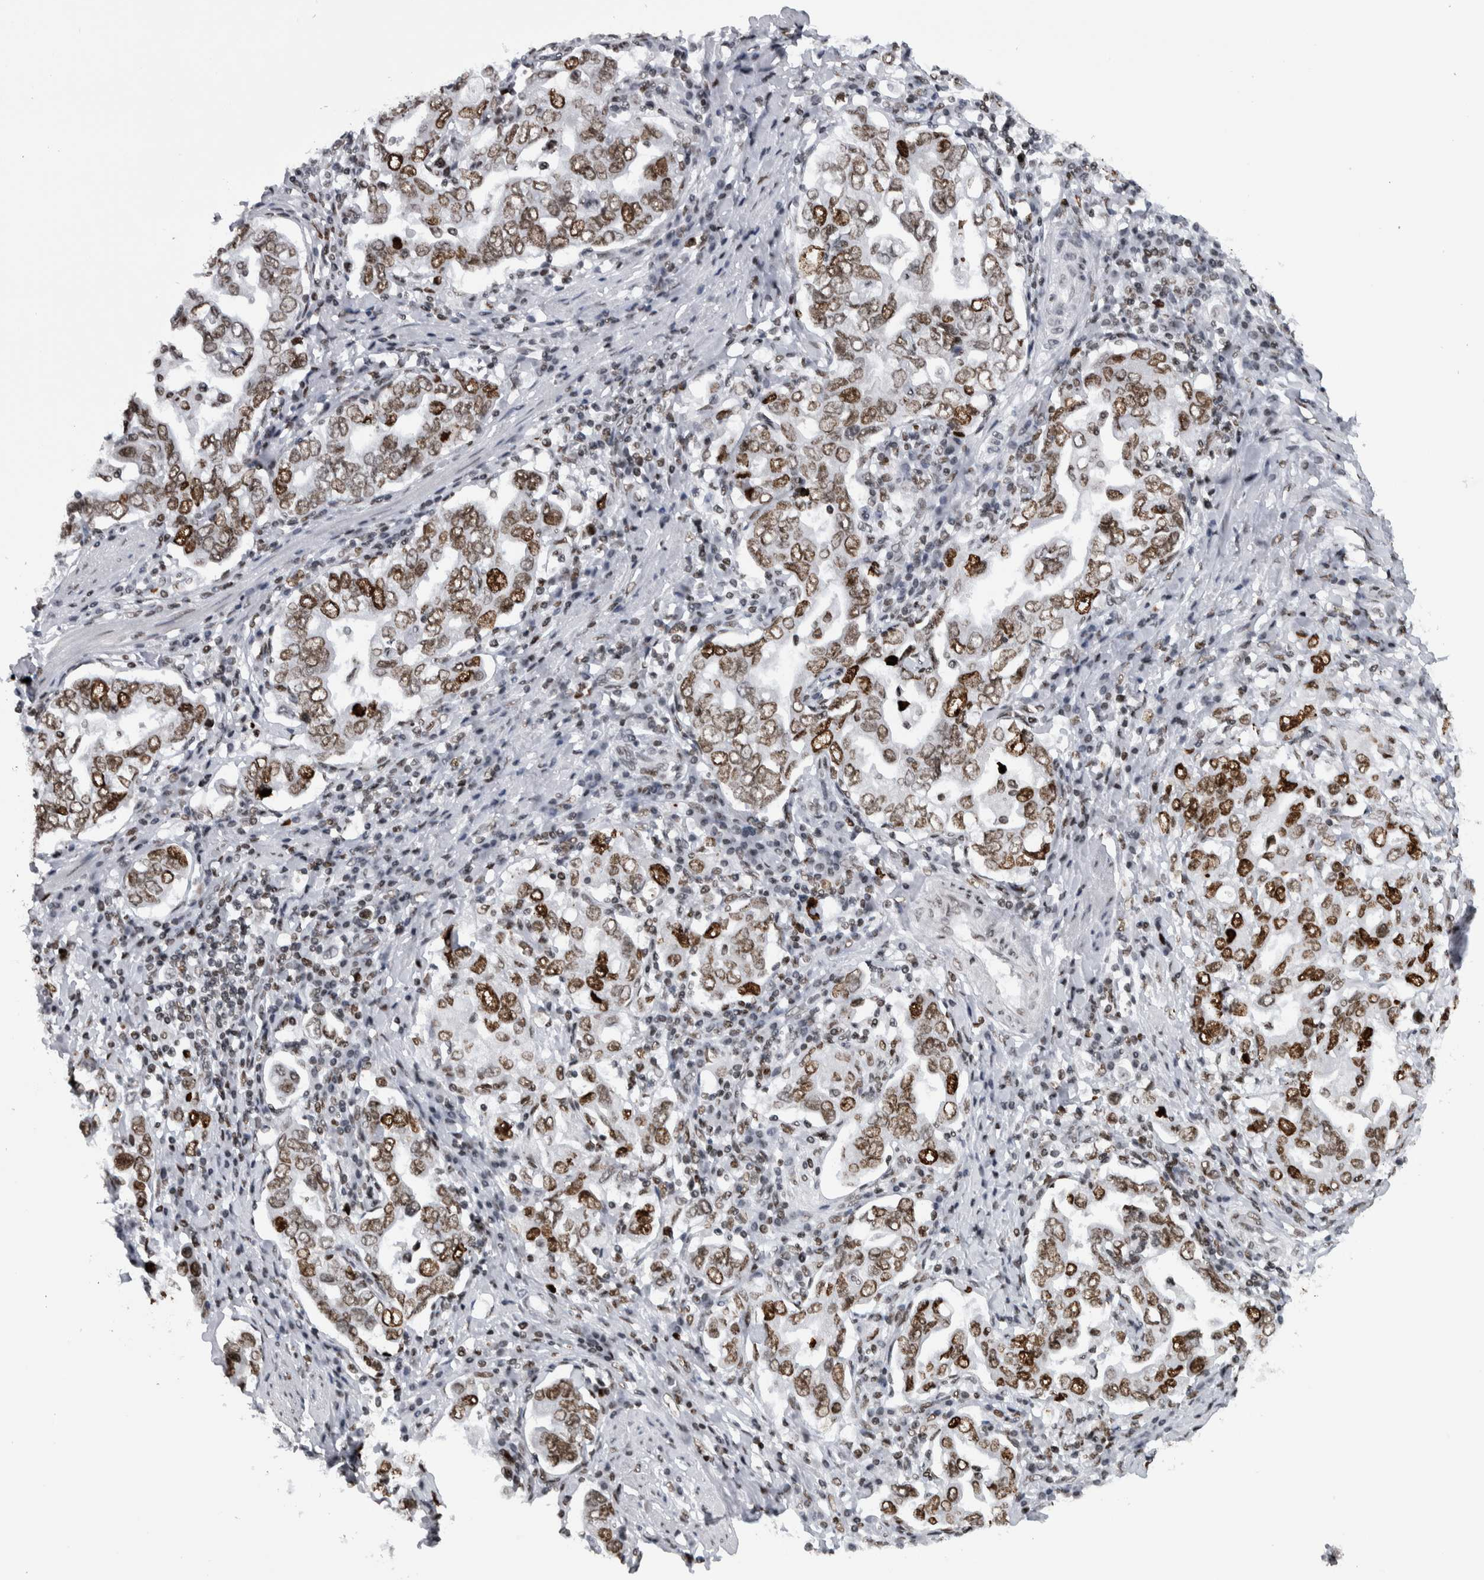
{"staining": {"intensity": "moderate", "quantity": ">75%", "location": "nuclear"}, "tissue": "stomach cancer", "cell_type": "Tumor cells", "image_type": "cancer", "snomed": [{"axis": "morphology", "description": "Adenocarcinoma, NOS"}, {"axis": "topography", "description": "Stomach, upper"}], "caption": "Immunohistochemistry histopathology image of stomach cancer (adenocarcinoma) stained for a protein (brown), which demonstrates medium levels of moderate nuclear expression in about >75% of tumor cells.", "gene": "TOP2B", "patient": {"sex": "male", "age": 62}}